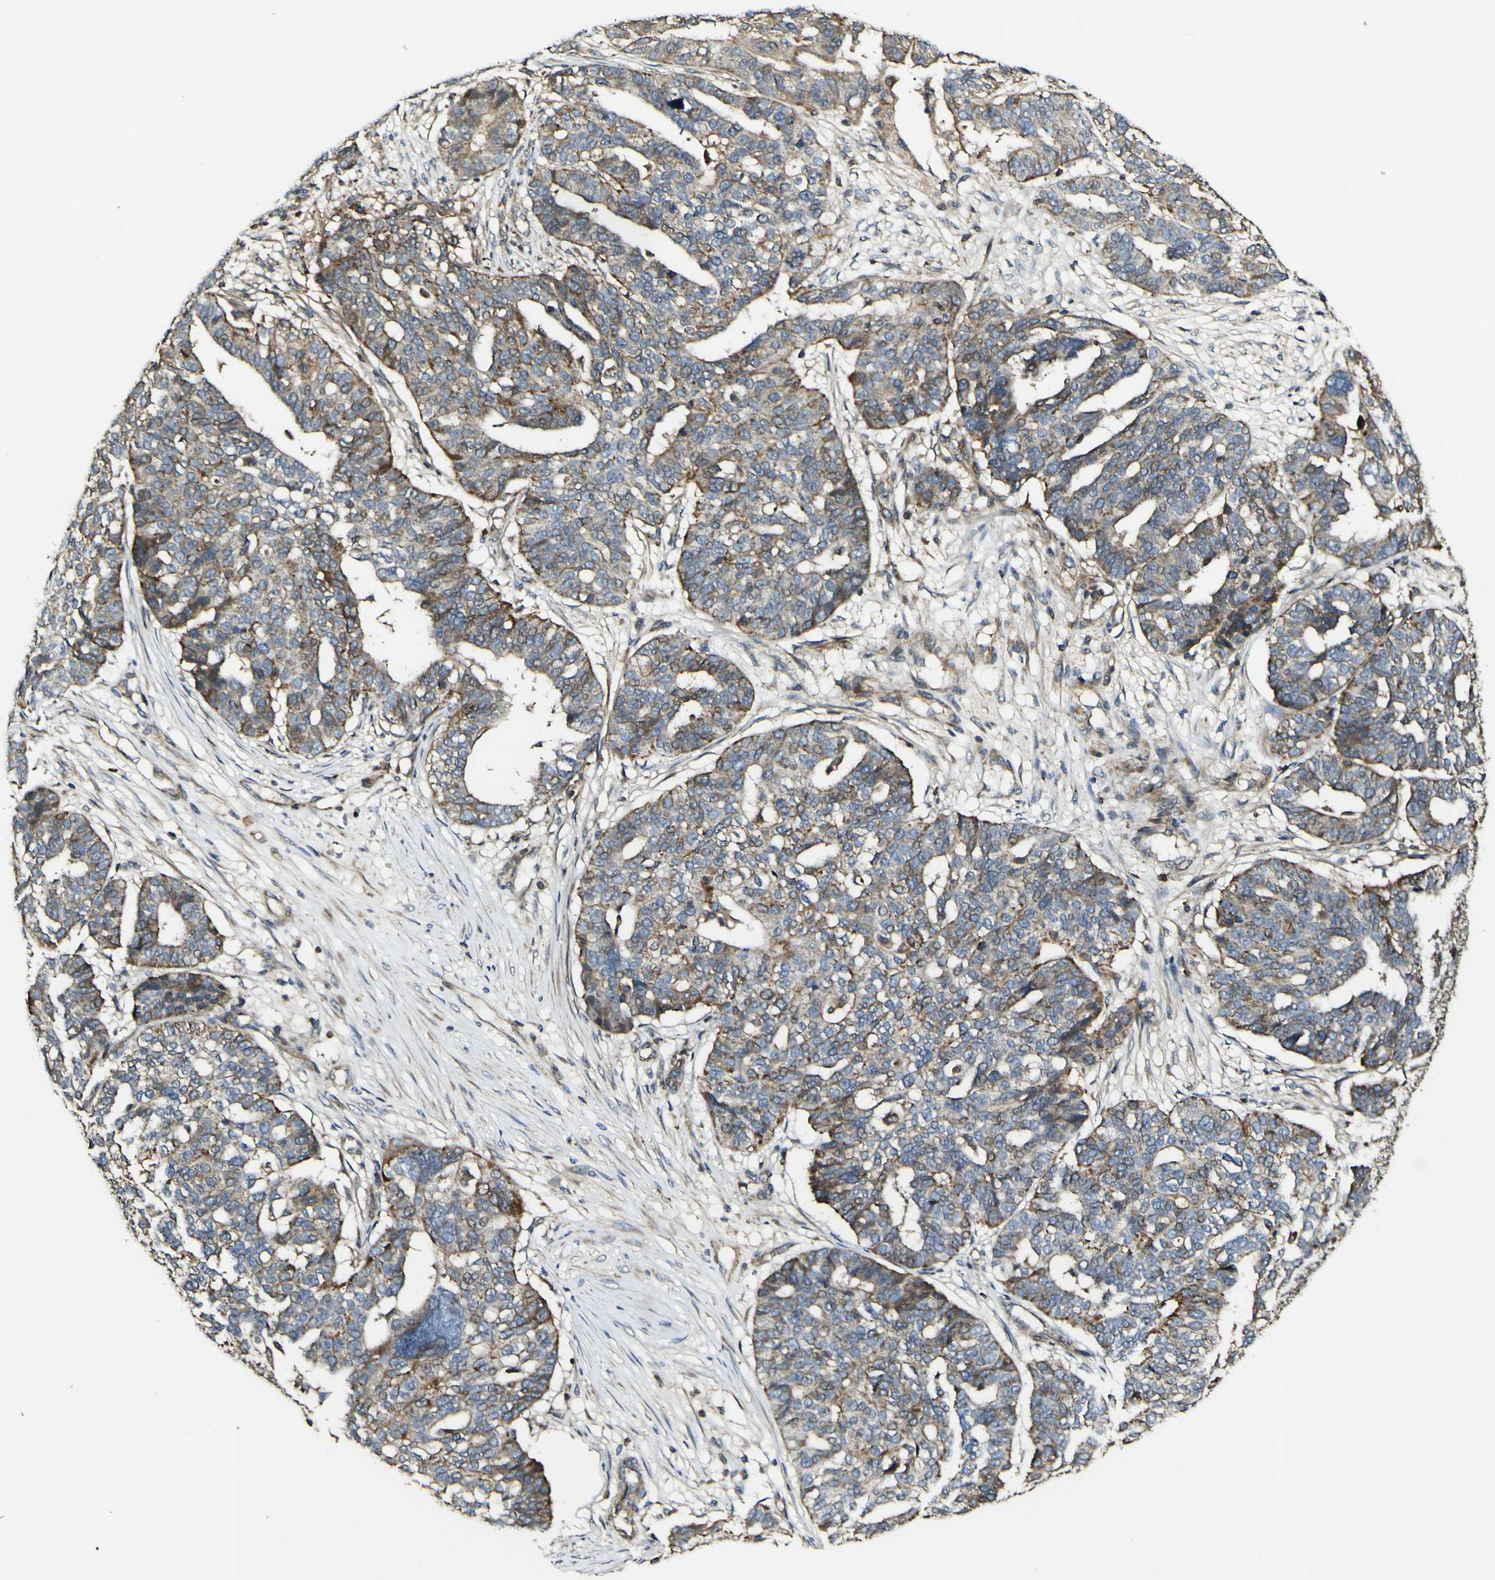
{"staining": {"intensity": "moderate", "quantity": "25%-75%", "location": "cytoplasmic/membranous"}, "tissue": "ovarian cancer", "cell_type": "Tumor cells", "image_type": "cancer", "snomed": [{"axis": "morphology", "description": "Cystadenocarcinoma, serous, NOS"}, {"axis": "topography", "description": "Ovary"}], "caption": "Immunohistochemistry histopathology image of ovarian cancer stained for a protein (brown), which displays medium levels of moderate cytoplasmic/membranous positivity in approximately 25%-75% of tumor cells.", "gene": "TNIK", "patient": {"sex": "female", "age": 59}}